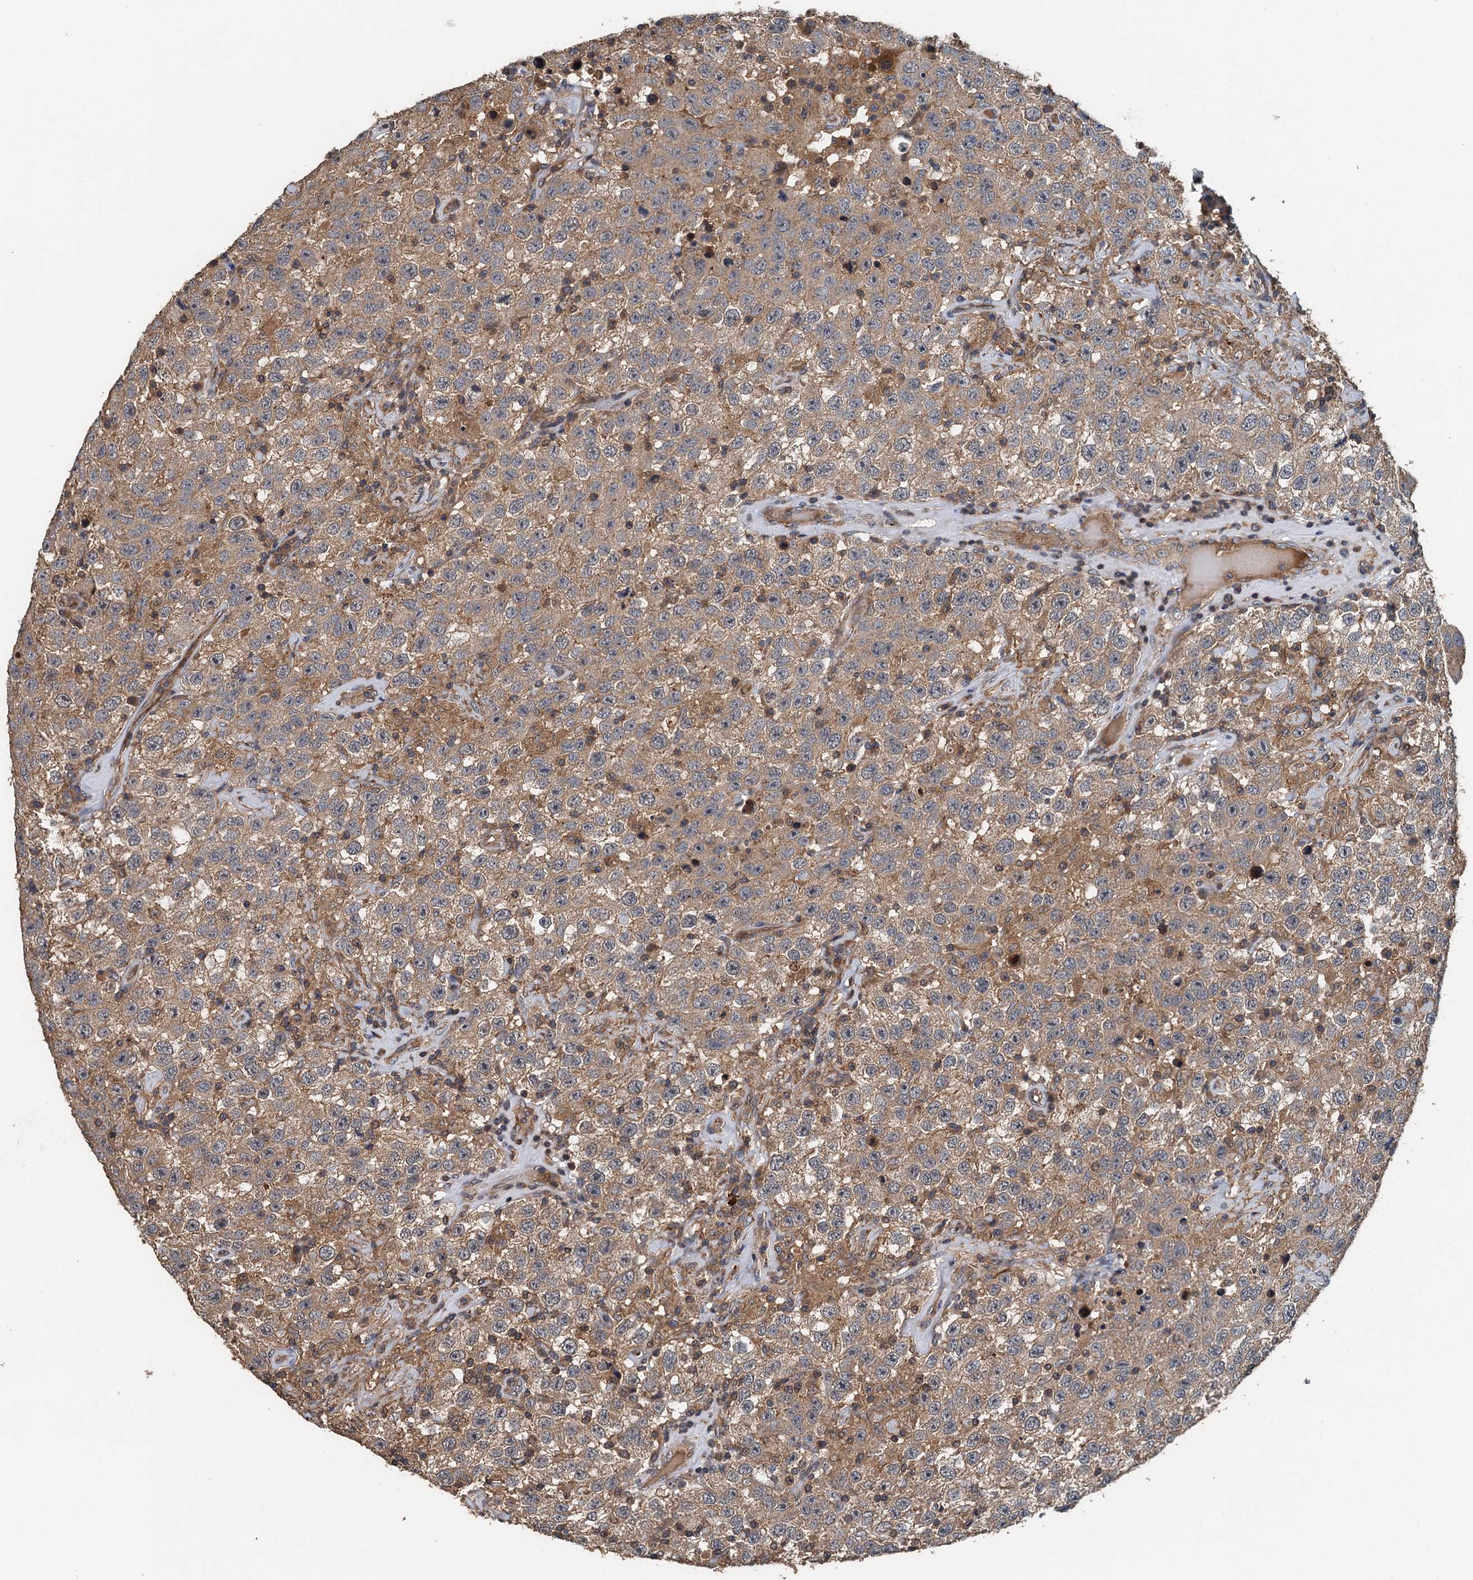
{"staining": {"intensity": "moderate", "quantity": ">75%", "location": "cytoplasmic/membranous"}, "tissue": "testis cancer", "cell_type": "Tumor cells", "image_type": "cancer", "snomed": [{"axis": "morphology", "description": "Seminoma, NOS"}, {"axis": "topography", "description": "Testis"}], "caption": "A brown stain labels moderate cytoplasmic/membranous staining of a protein in testis seminoma tumor cells.", "gene": "BORCS5", "patient": {"sex": "male", "age": 41}}